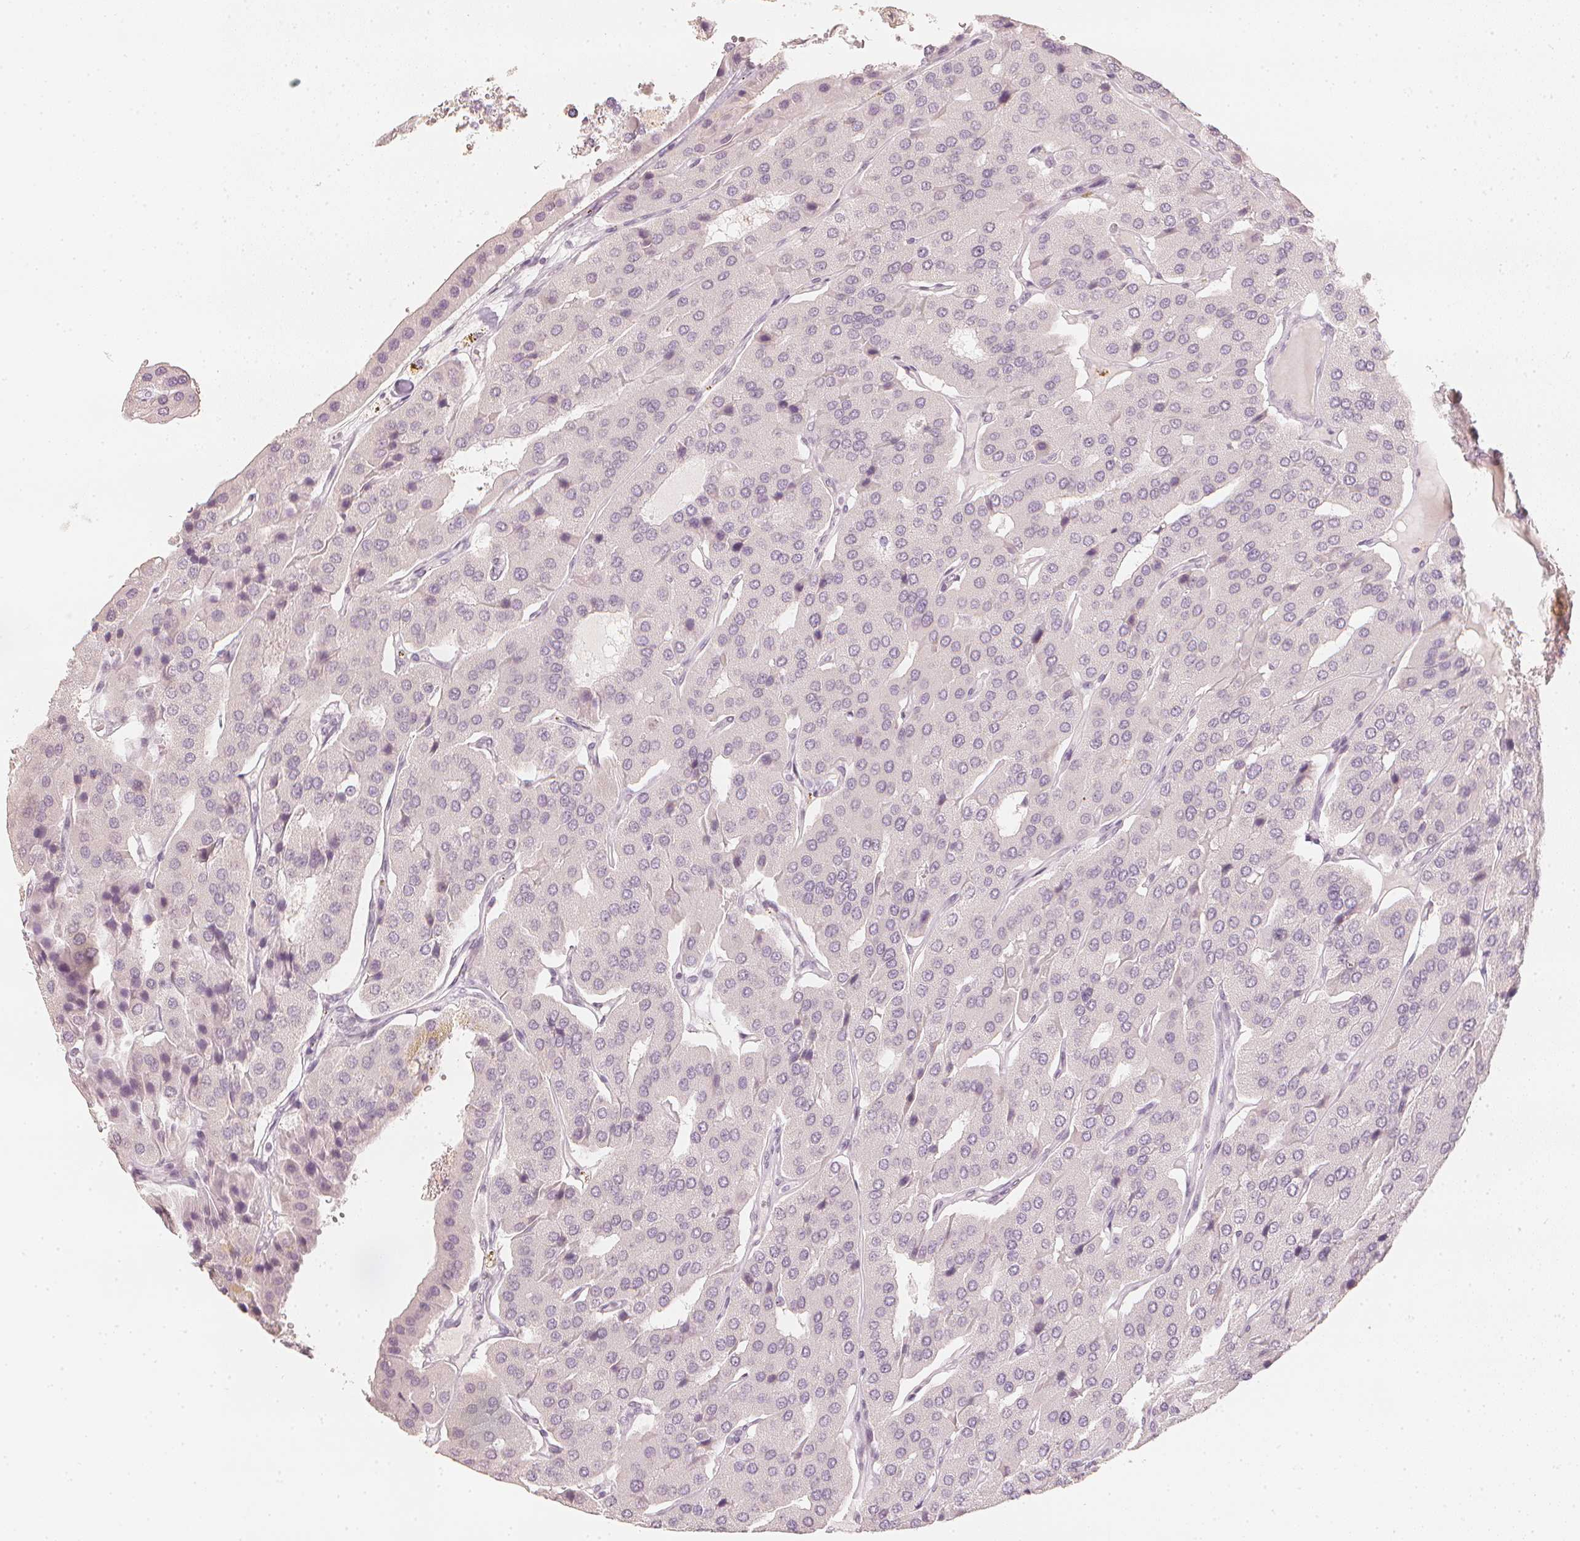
{"staining": {"intensity": "negative", "quantity": "none", "location": "none"}, "tissue": "parathyroid gland", "cell_type": "Glandular cells", "image_type": "normal", "snomed": [{"axis": "morphology", "description": "Normal tissue, NOS"}, {"axis": "morphology", "description": "Adenoma, NOS"}, {"axis": "topography", "description": "Parathyroid gland"}], "caption": "Glandular cells are negative for brown protein staining in unremarkable parathyroid gland.", "gene": "CALB1", "patient": {"sex": "female", "age": 86}}